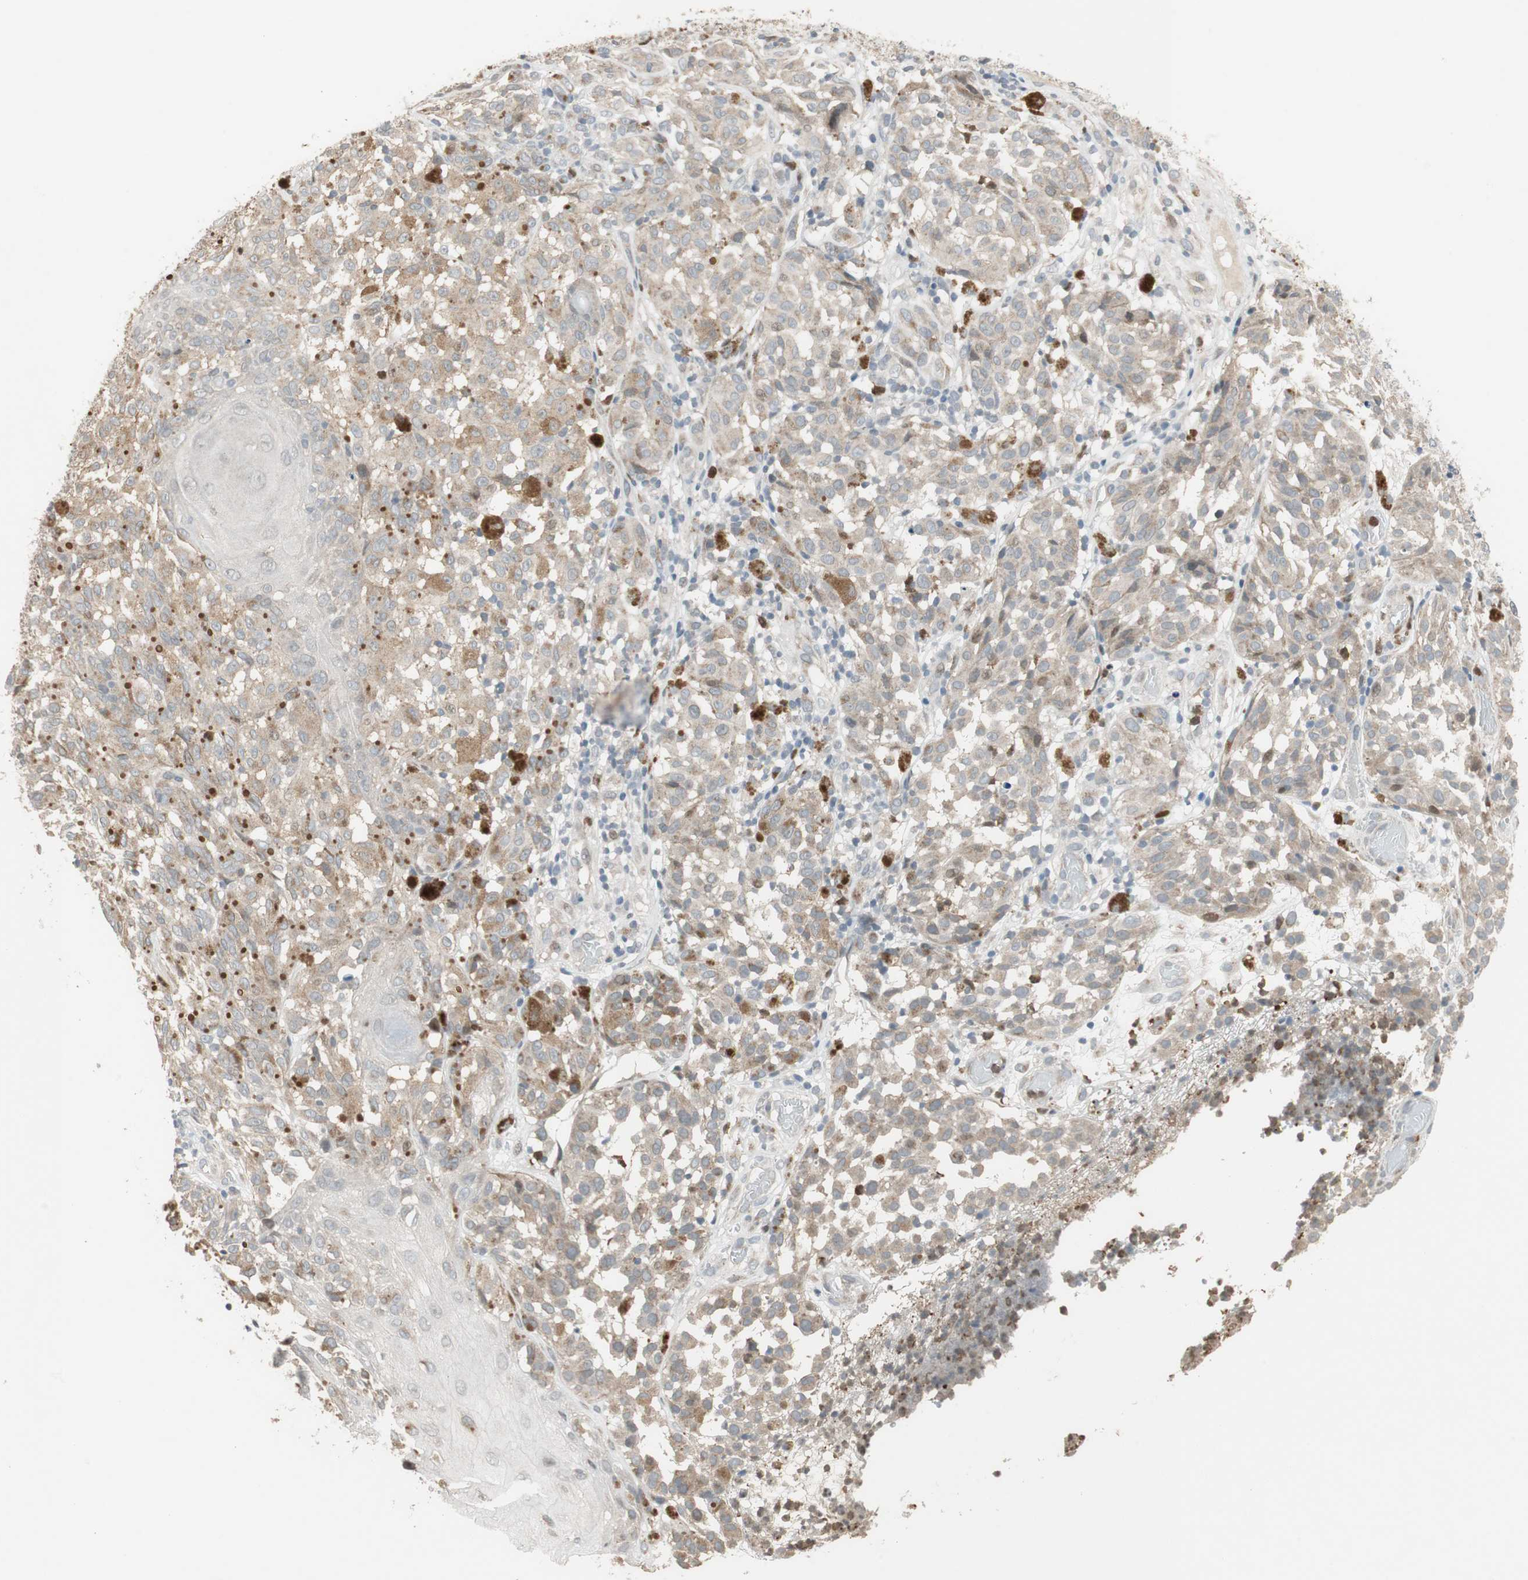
{"staining": {"intensity": "weak", "quantity": ">75%", "location": "cytoplasmic/membranous"}, "tissue": "melanoma", "cell_type": "Tumor cells", "image_type": "cancer", "snomed": [{"axis": "morphology", "description": "Malignant melanoma, NOS"}, {"axis": "topography", "description": "Skin"}], "caption": "An image of malignant melanoma stained for a protein shows weak cytoplasmic/membranous brown staining in tumor cells.", "gene": "SNX4", "patient": {"sex": "female", "age": 46}}